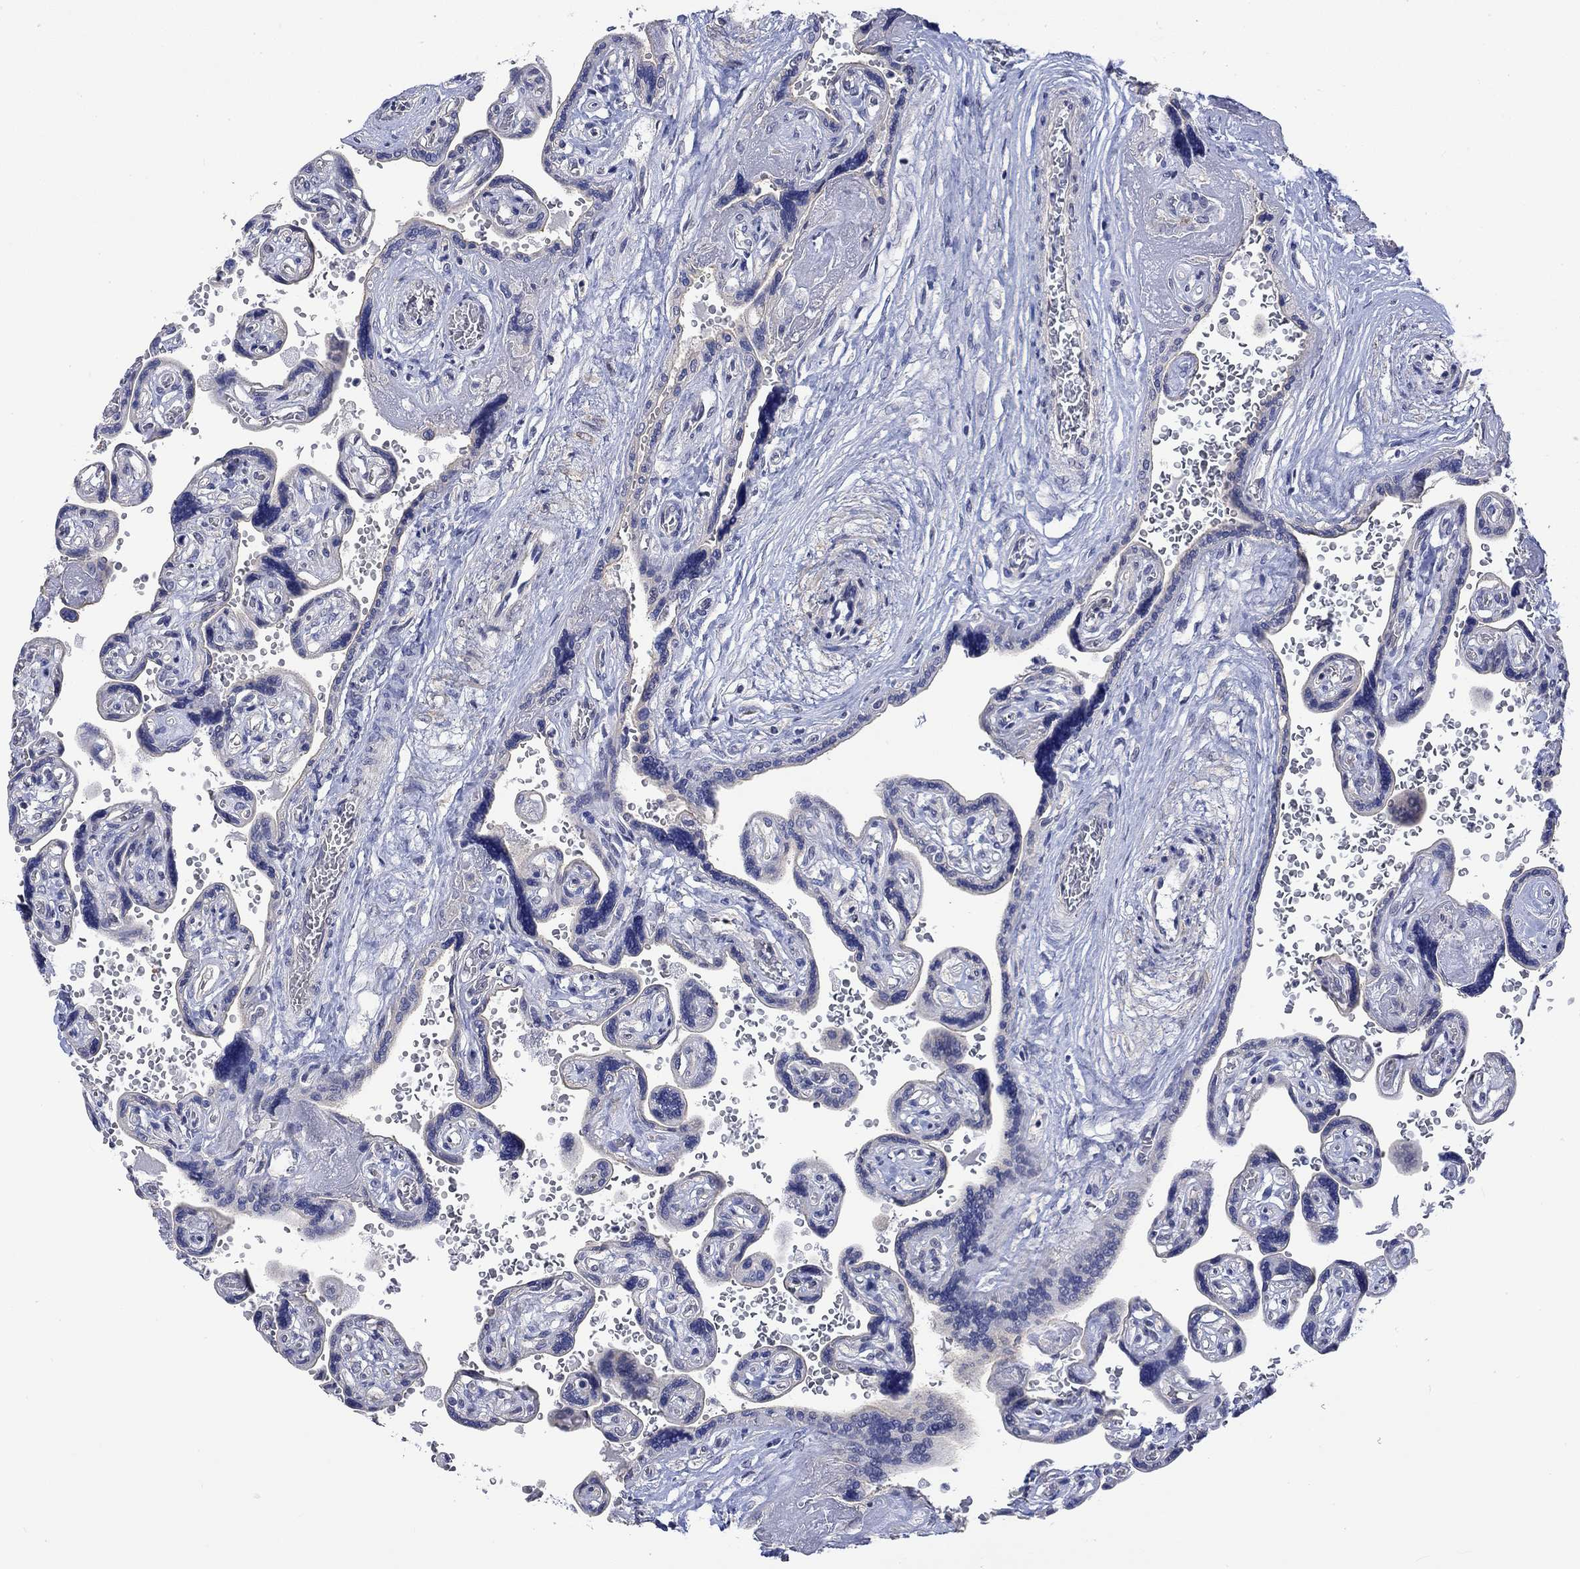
{"staining": {"intensity": "negative", "quantity": "none", "location": "none"}, "tissue": "placenta", "cell_type": "Decidual cells", "image_type": "normal", "snomed": [{"axis": "morphology", "description": "Normal tissue, NOS"}, {"axis": "topography", "description": "Placenta"}], "caption": "Immunohistochemical staining of normal placenta reveals no significant staining in decidual cells.", "gene": "AGRP", "patient": {"sex": "female", "age": 32}}